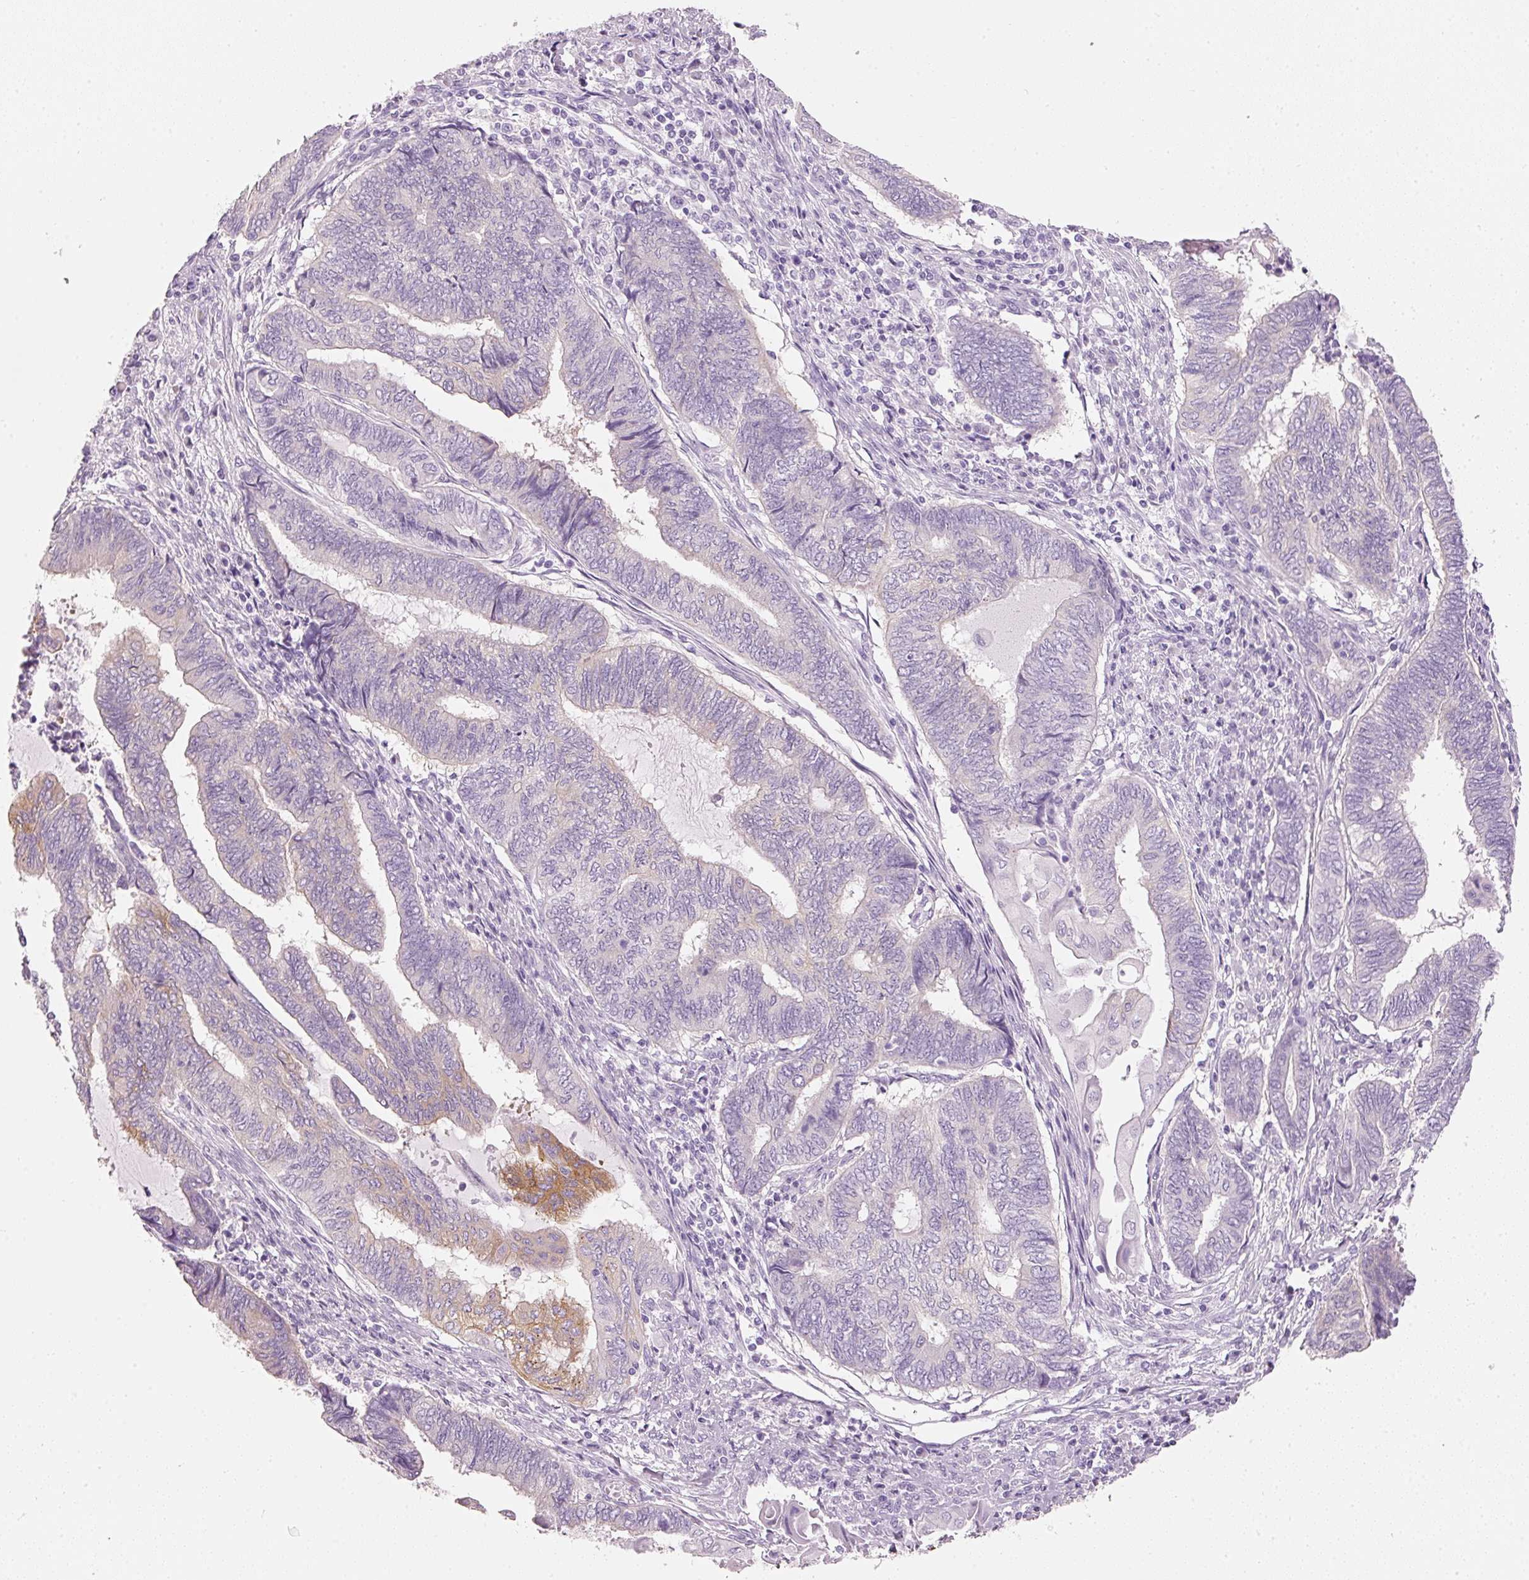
{"staining": {"intensity": "moderate", "quantity": "<25%", "location": "cytoplasmic/membranous"}, "tissue": "endometrial cancer", "cell_type": "Tumor cells", "image_type": "cancer", "snomed": [{"axis": "morphology", "description": "Adenocarcinoma, NOS"}, {"axis": "topography", "description": "Uterus"}, {"axis": "topography", "description": "Endometrium"}], "caption": "Brown immunohistochemical staining in endometrial cancer shows moderate cytoplasmic/membranous positivity in approximately <25% of tumor cells.", "gene": "PDXDC1", "patient": {"sex": "female", "age": 70}}